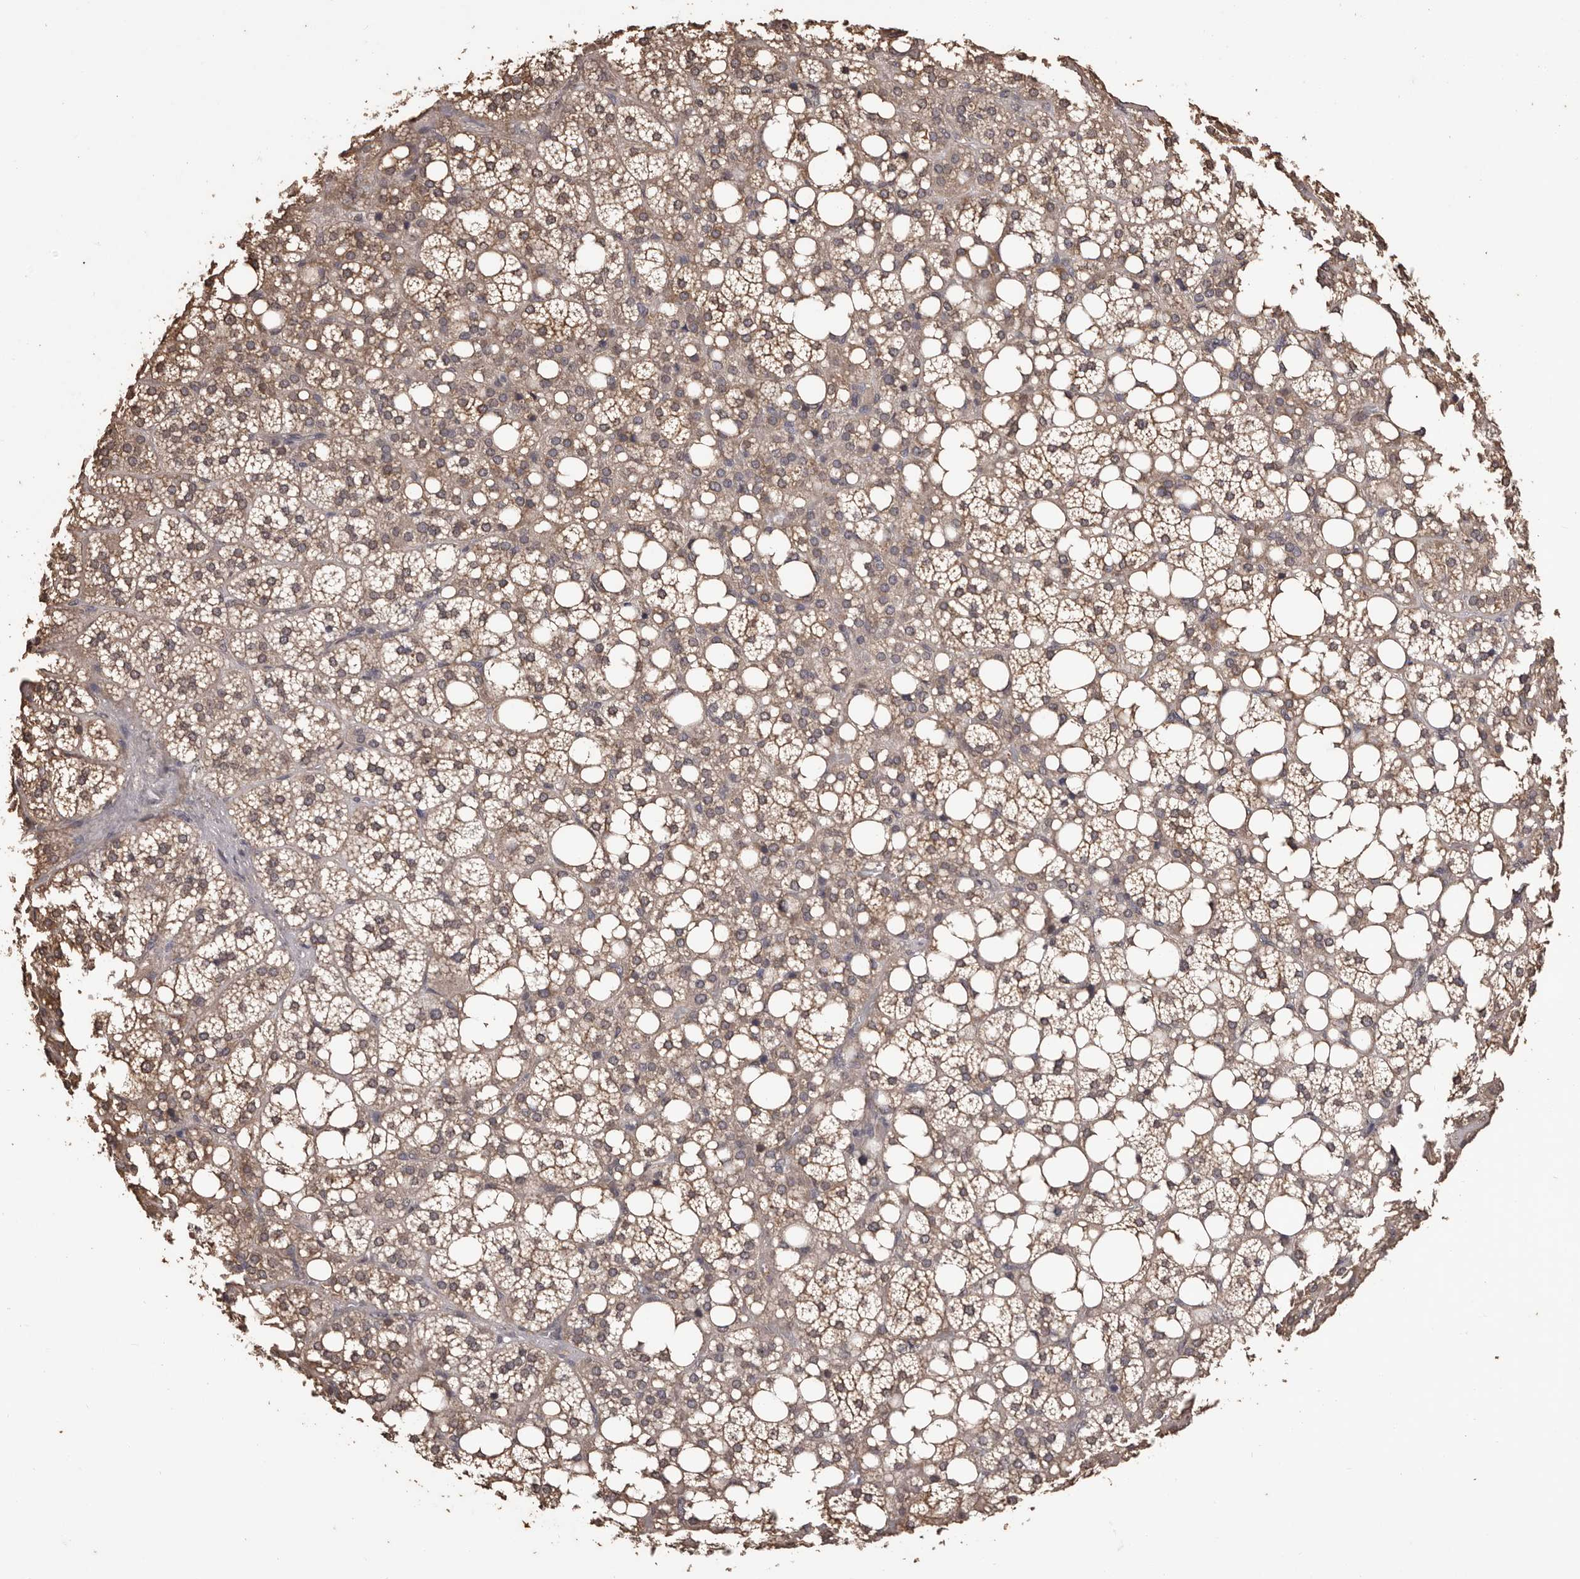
{"staining": {"intensity": "moderate", "quantity": "25%-75%", "location": "cytoplasmic/membranous"}, "tissue": "adrenal gland", "cell_type": "Glandular cells", "image_type": "normal", "snomed": [{"axis": "morphology", "description": "Normal tissue, NOS"}, {"axis": "topography", "description": "Adrenal gland"}], "caption": "A high-resolution micrograph shows immunohistochemistry (IHC) staining of normal adrenal gland, which demonstrates moderate cytoplasmic/membranous staining in about 25%-75% of glandular cells.", "gene": "NAV1", "patient": {"sex": "female", "age": 59}}